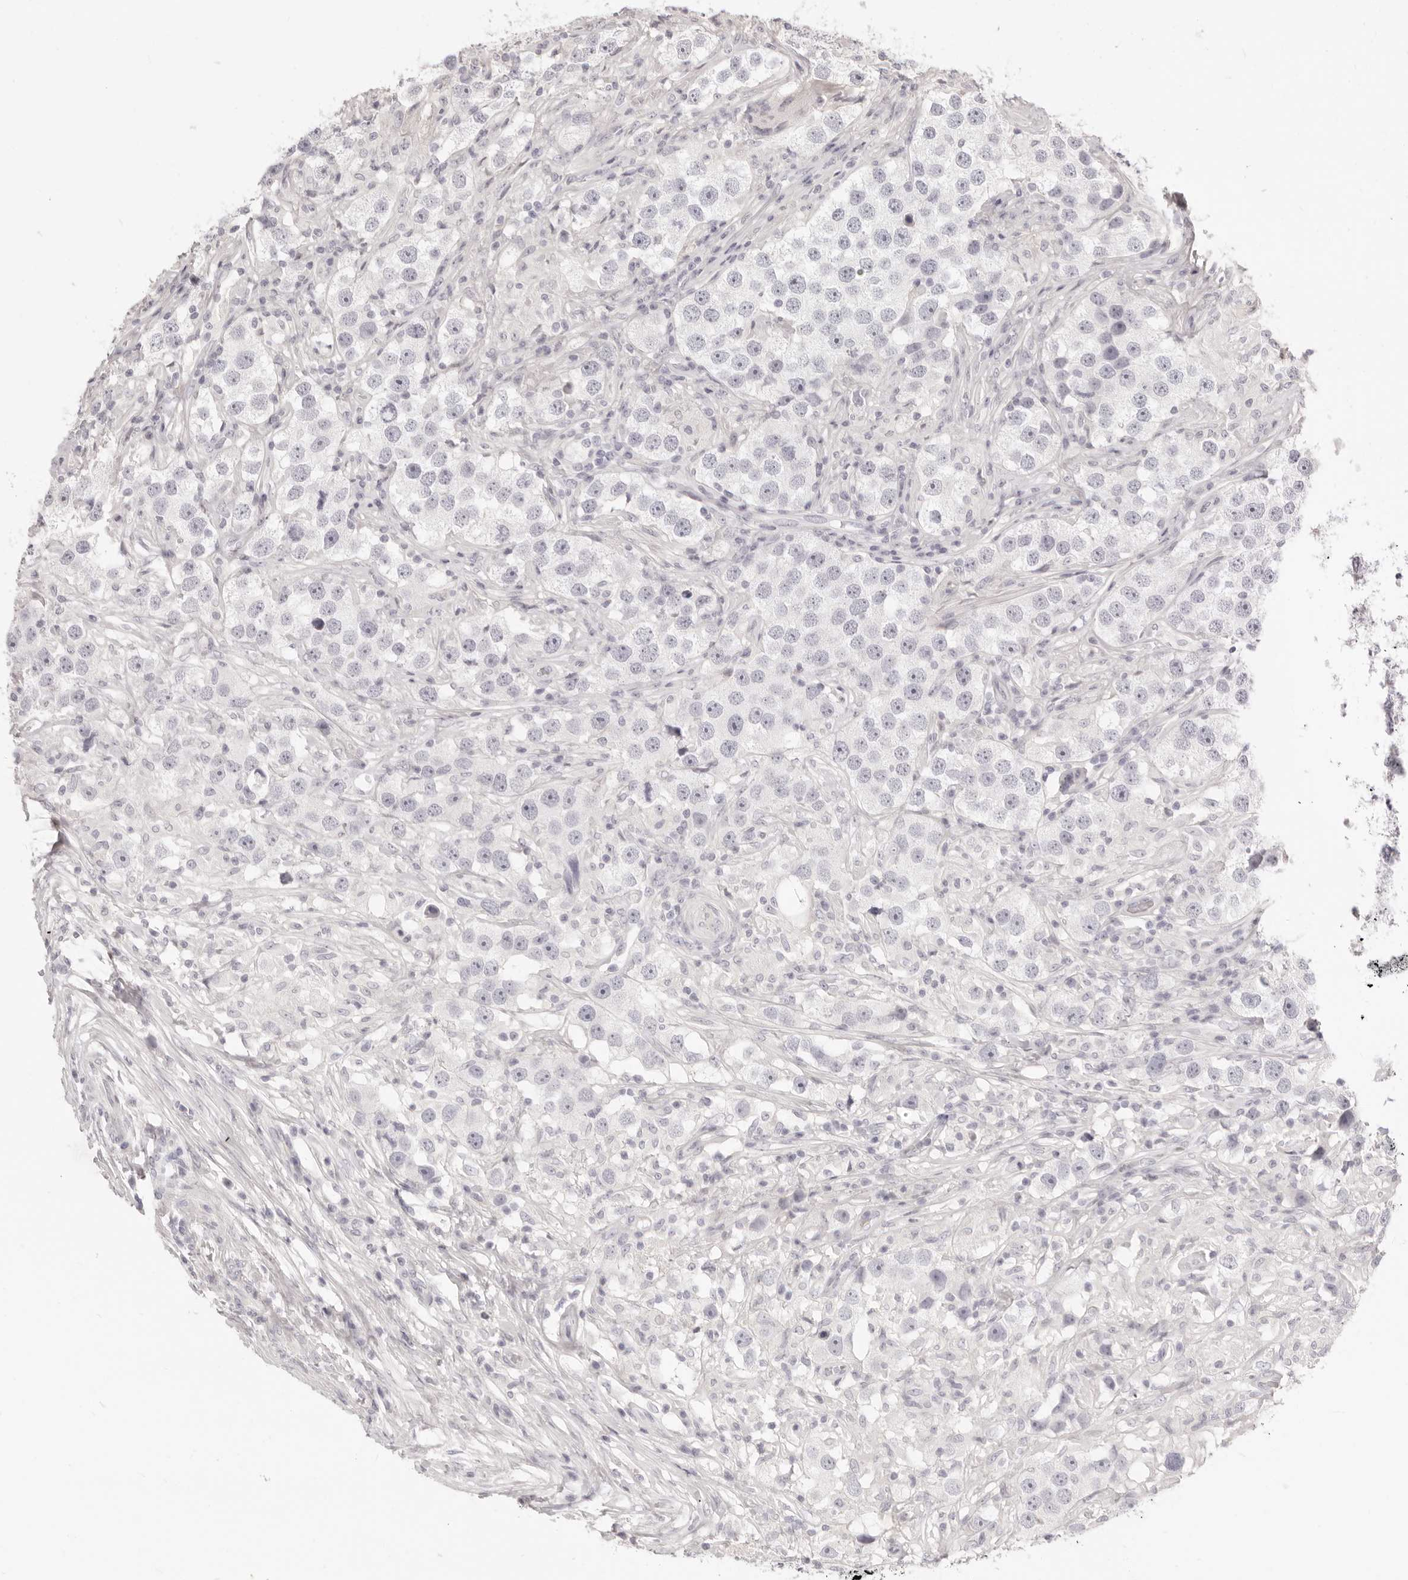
{"staining": {"intensity": "negative", "quantity": "none", "location": "none"}, "tissue": "testis cancer", "cell_type": "Tumor cells", "image_type": "cancer", "snomed": [{"axis": "morphology", "description": "Seminoma, NOS"}, {"axis": "topography", "description": "Testis"}], "caption": "IHC of human testis seminoma demonstrates no staining in tumor cells.", "gene": "FABP1", "patient": {"sex": "male", "age": 49}}